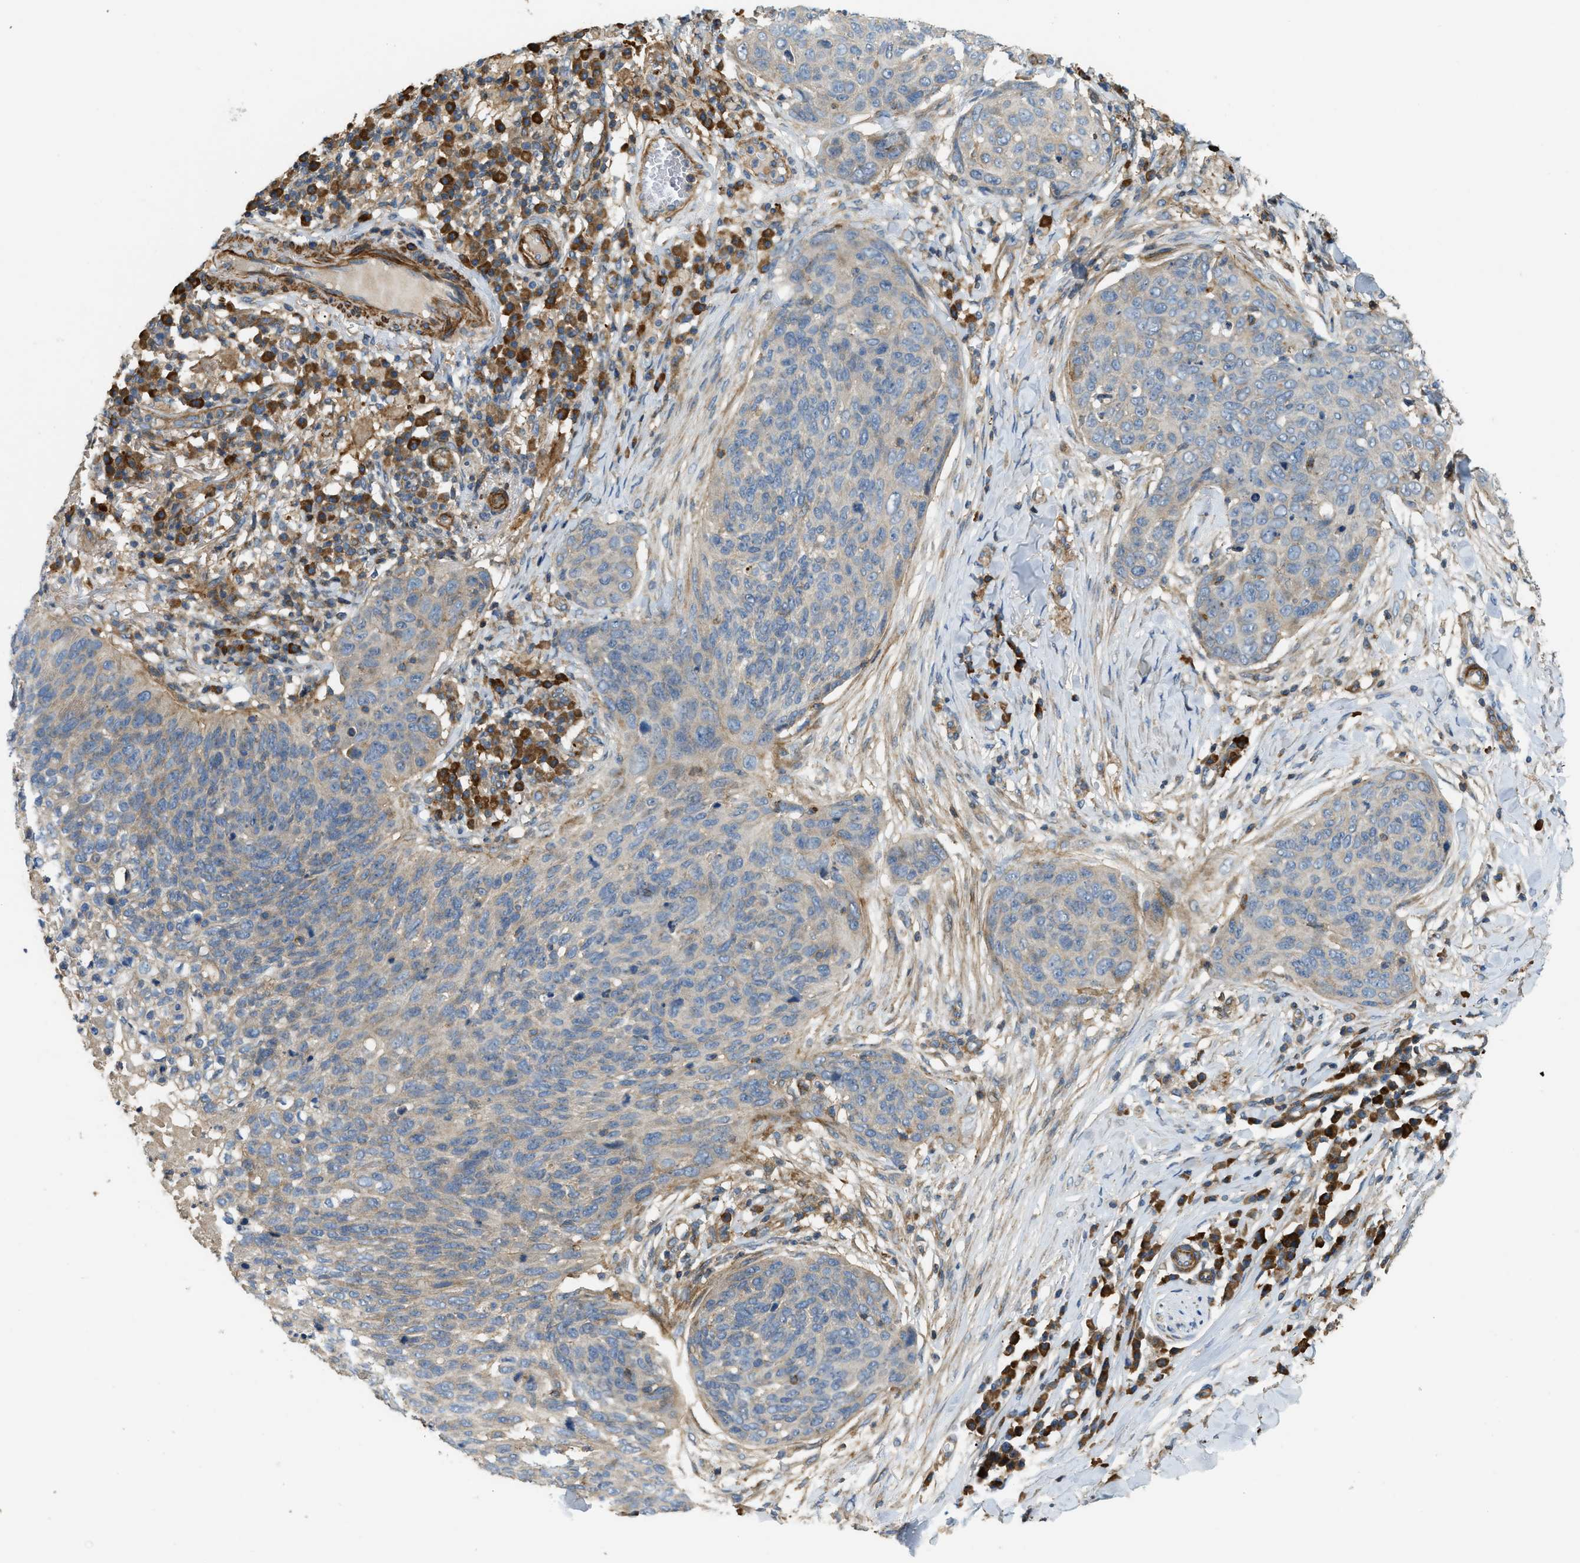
{"staining": {"intensity": "negative", "quantity": "none", "location": "none"}, "tissue": "skin cancer", "cell_type": "Tumor cells", "image_type": "cancer", "snomed": [{"axis": "morphology", "description": "Squamous cell carcinoma in situ, NOS"}, {"axis": "morphology", "description": "Squamous cell carcinoma, NOS"}, {"axis": "topography", "description": "Skin"}], "caption": "IHC micrograph of neoplastic tissue: skin squamous cell carcinoma in situ stained with DAB (3,3'-diaminobenzidine) exhibits no significant protein positivity in tumor cells.", "gene": "BTN3A2", "patient": {"sex": "male", "age": 93}}